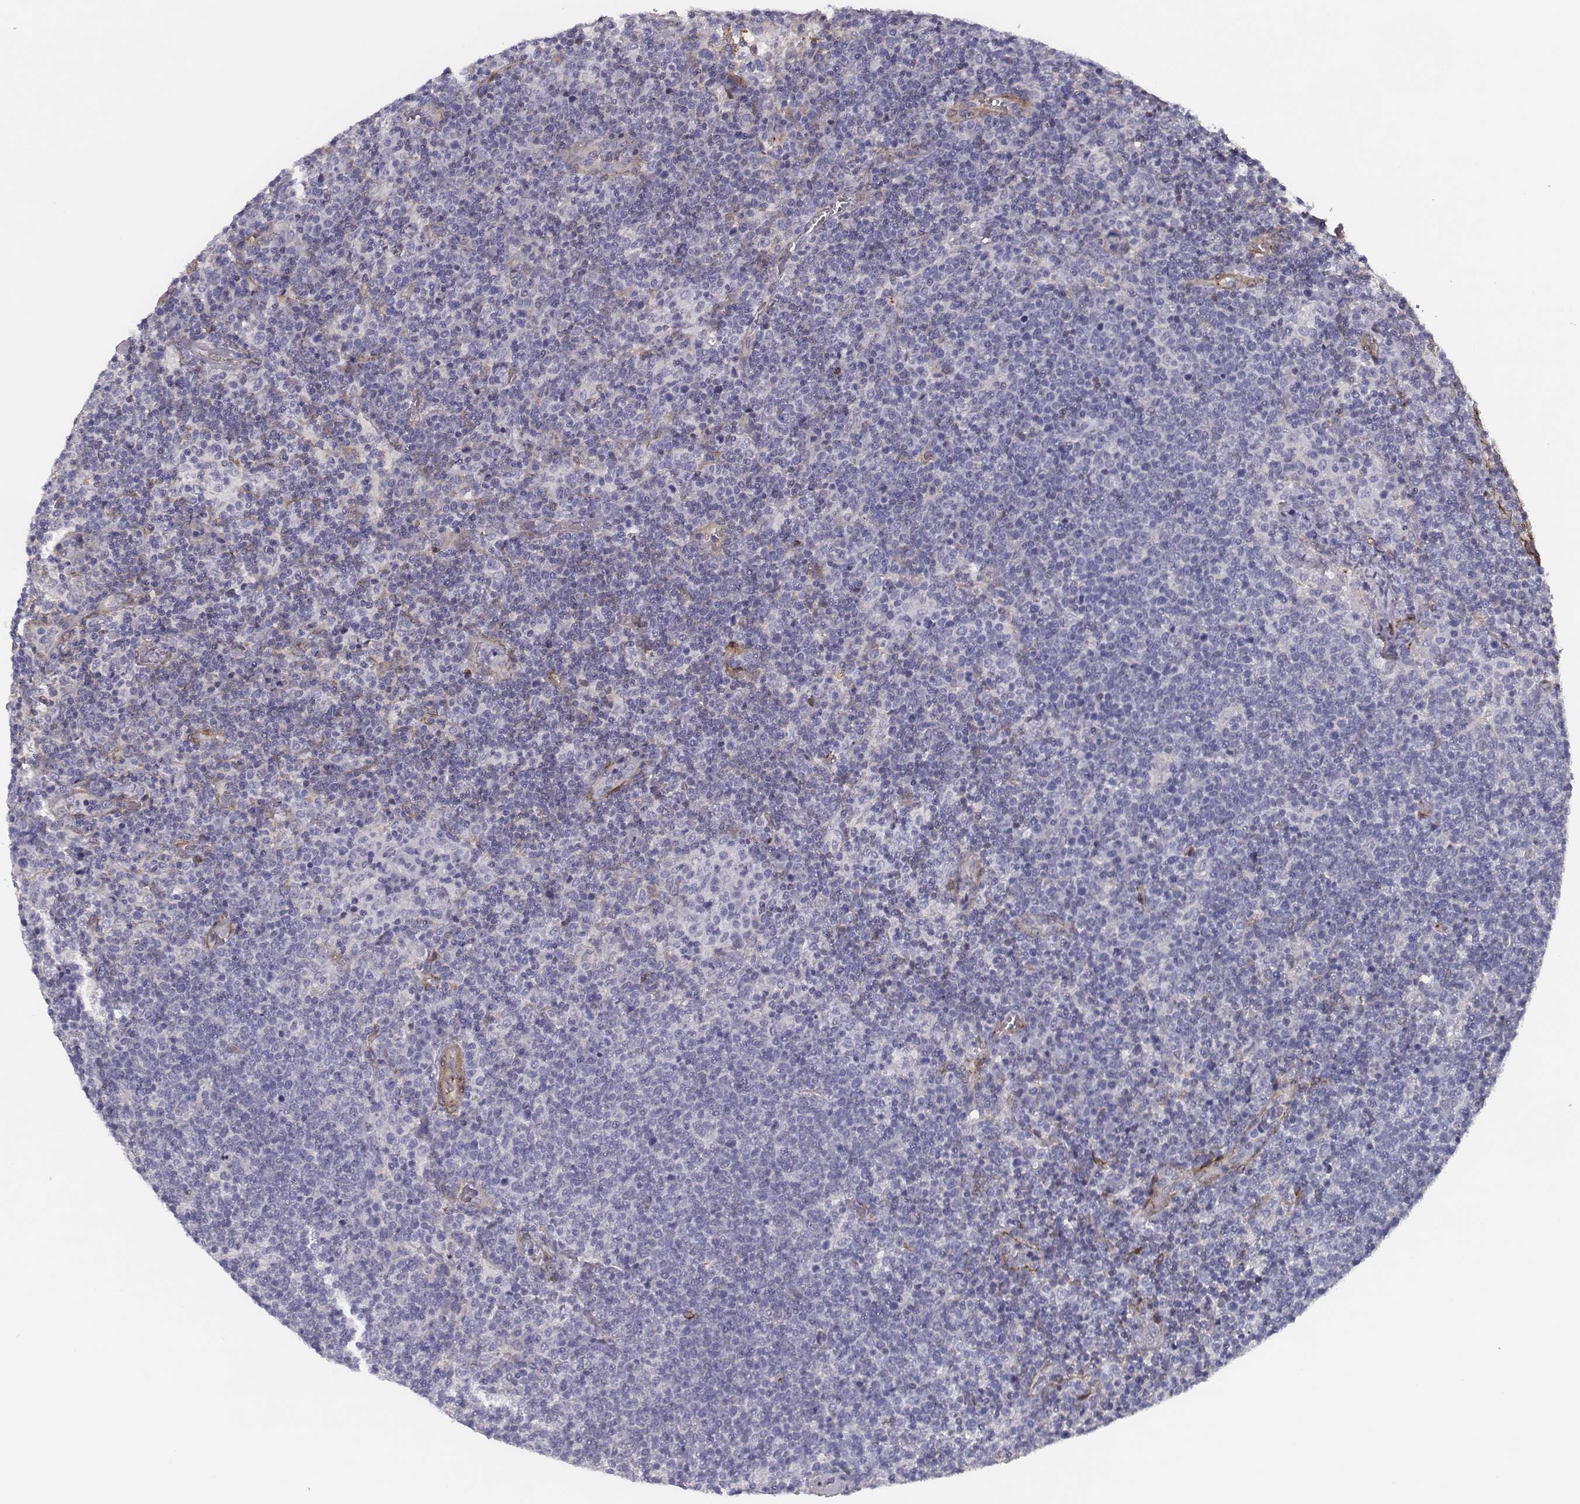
{"staining": {"intensity": "negative", "quantity": "none", "location": "none"}, "tissue": "lymphoma", "cell_type": "Tumor cells", "image_type": "cancer", "snomed": [{"axis": "morphology", "description": "Malignant lymphoma, non-Hodgkin's type, High grade"}, {"axis": "topography", "description": "Lymph node"}], "caption": "A high-resolution histopathology image shows immunohistochemistry (IHC) staining of lymphoma, which shows no significant expression in tumor cells. (Stains: DAB (3,3'-diaminobenzidine) IHC with hematoxylin counter stain, Microscopy: brightfield microscopy at high magnification).", "gene": "ISYNA1", "patient": {"sex": "male", "age": 61}}